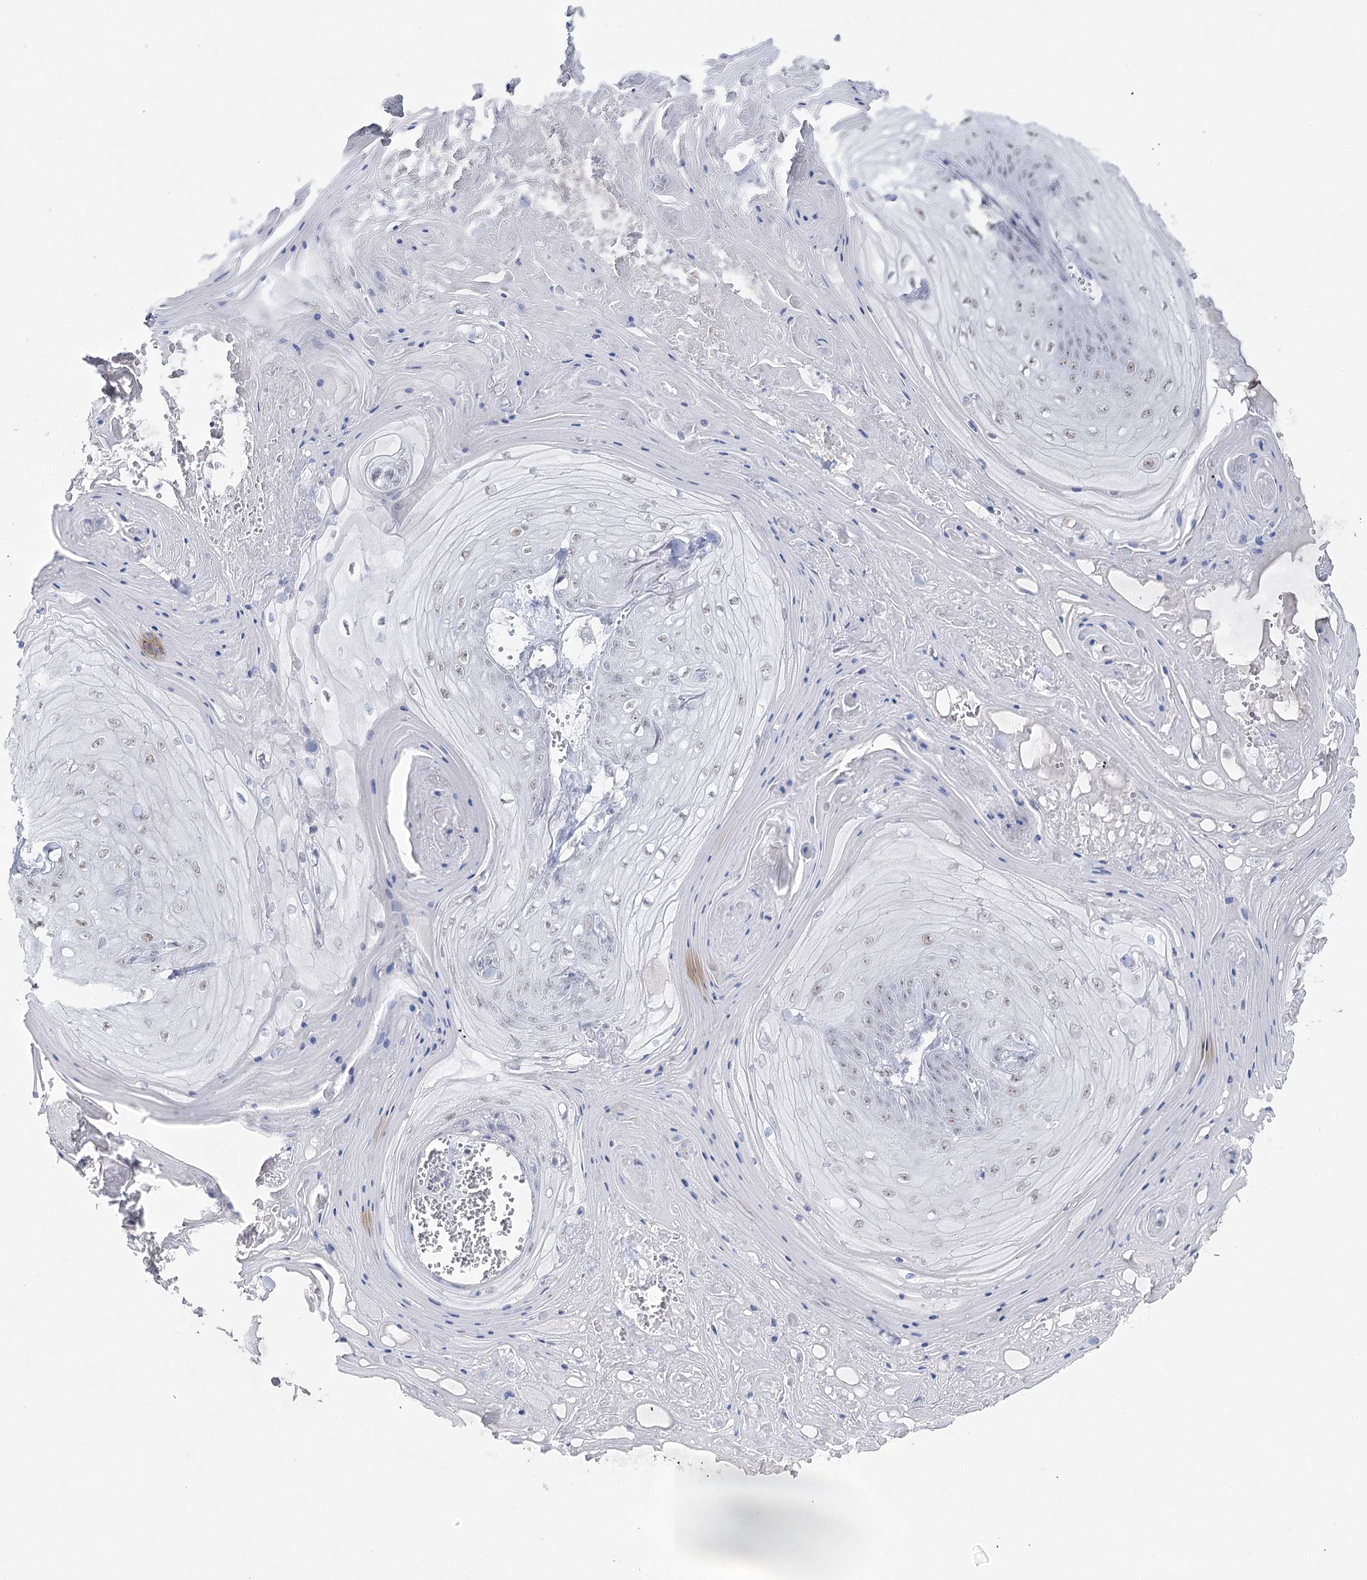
{"staining": {"intensity": "weak", "quantity": "25%-75%", "location": "nuclear"}, "tissue": "skin cancer", "cell_type": "Tumor cells", "image_type": "cancer", "snomed": [{"axis": "morphology", "description": "Squamous cell carcinoma, NOS"}, {"axis": "topography", "description": "Skin"}], "caption": "IHC image of neoplastic tissue: skin cancer (squamous cell carcinoma) stained using immunohistochemistry shows low levels of weak protein expression localized specifically in the nuclear of tumor cells, appearing as a nuclear brown color.", "gene": "ZC3H8", "patient": {"sex": "male", "age": 74}}